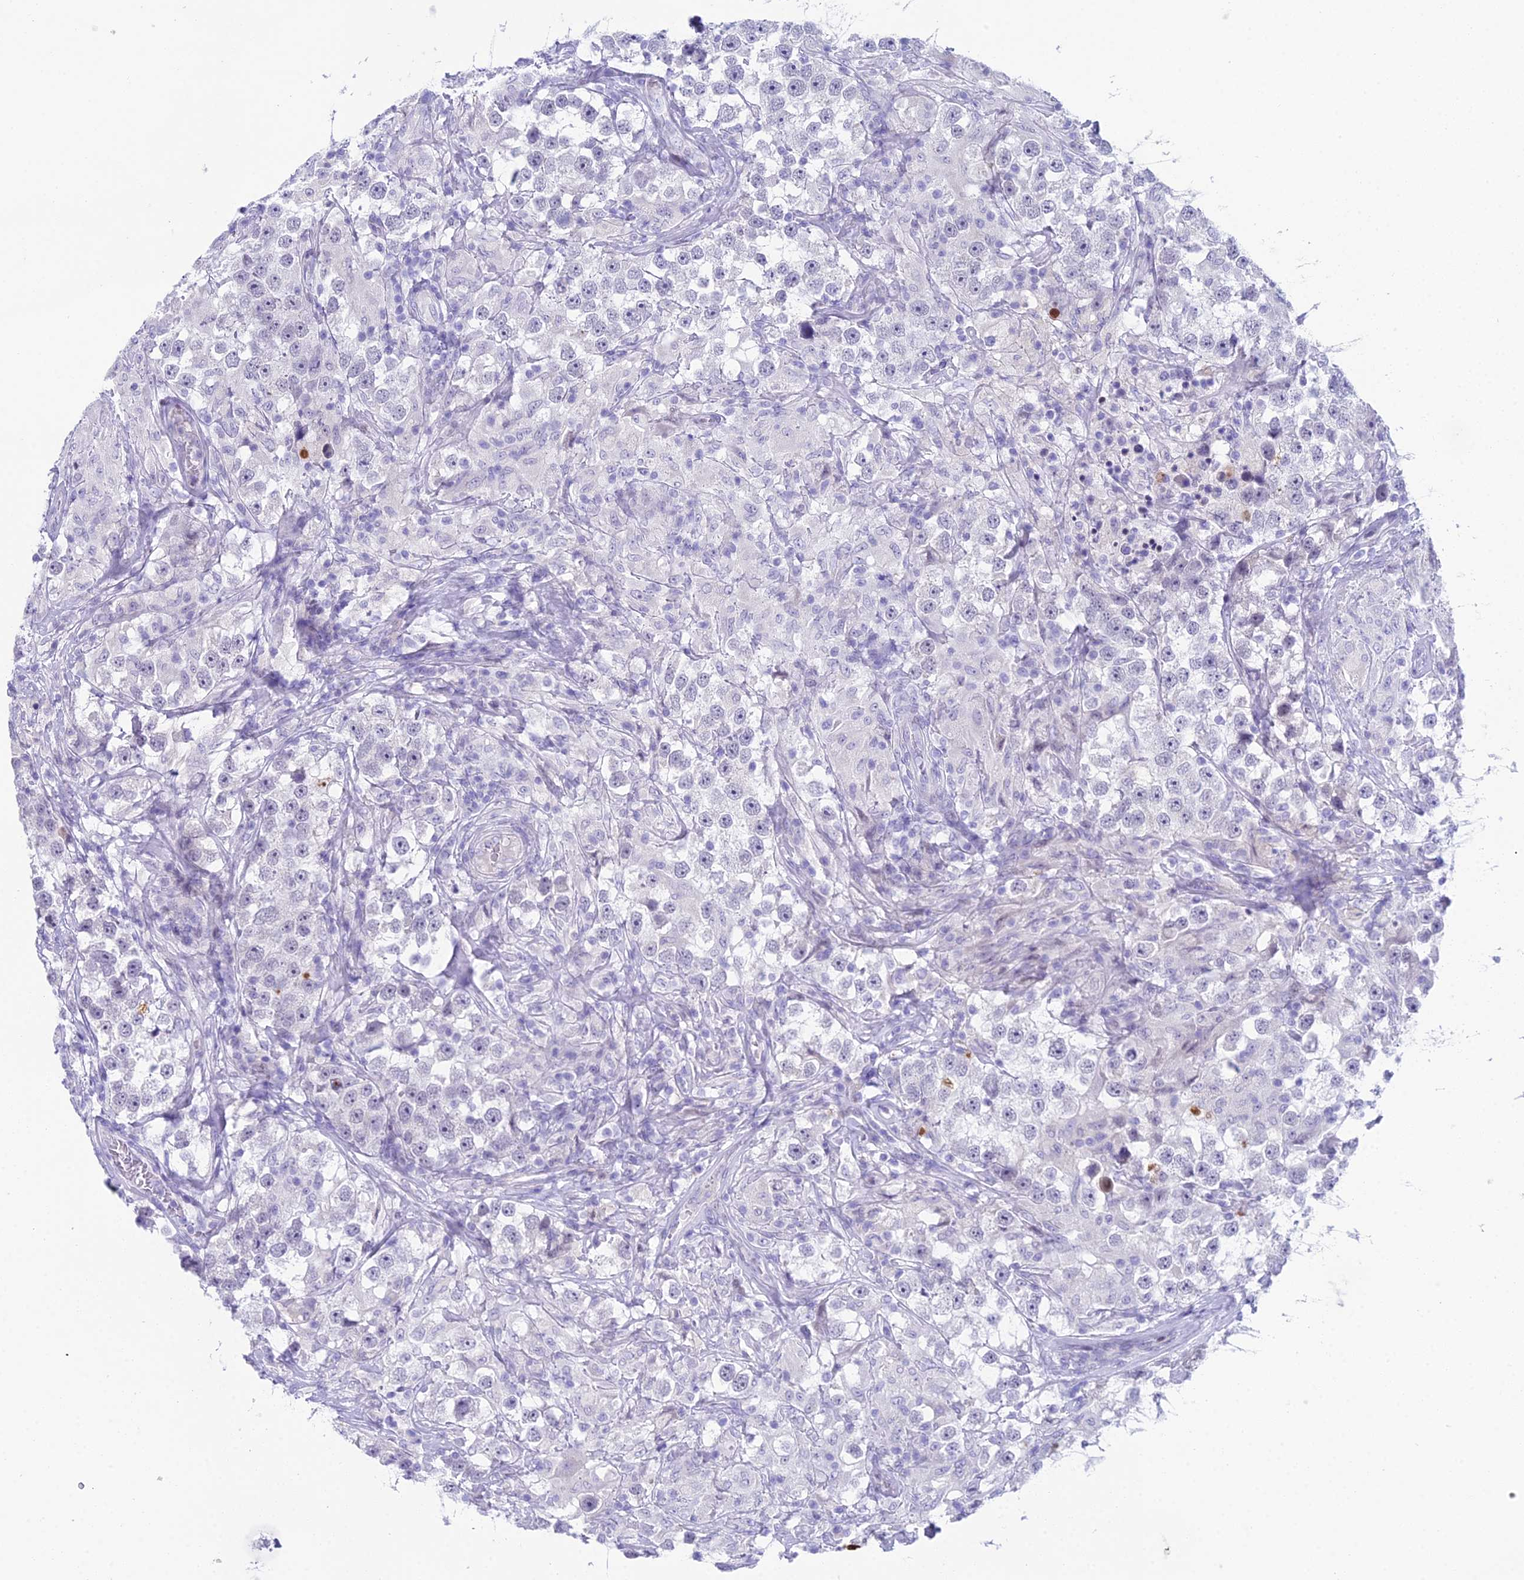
{"staining": {"intensity": "negative", "quantity": "none", "location": "none"}, "tissue": "testis cancer", "cell_type": "Tumor cells", "image_type": "cancer", "snomed": [{"axis": "morphology", "description": "Seminoma, NOS"}, {"axis": "topography", "description": "Testis"}], "caption": "Protein analysis of testis cancer (seminoma) reveals no significant expression in tumor cells.", "gene": "CC2D2A", "patient": {"sex": "male", "age": 46}}